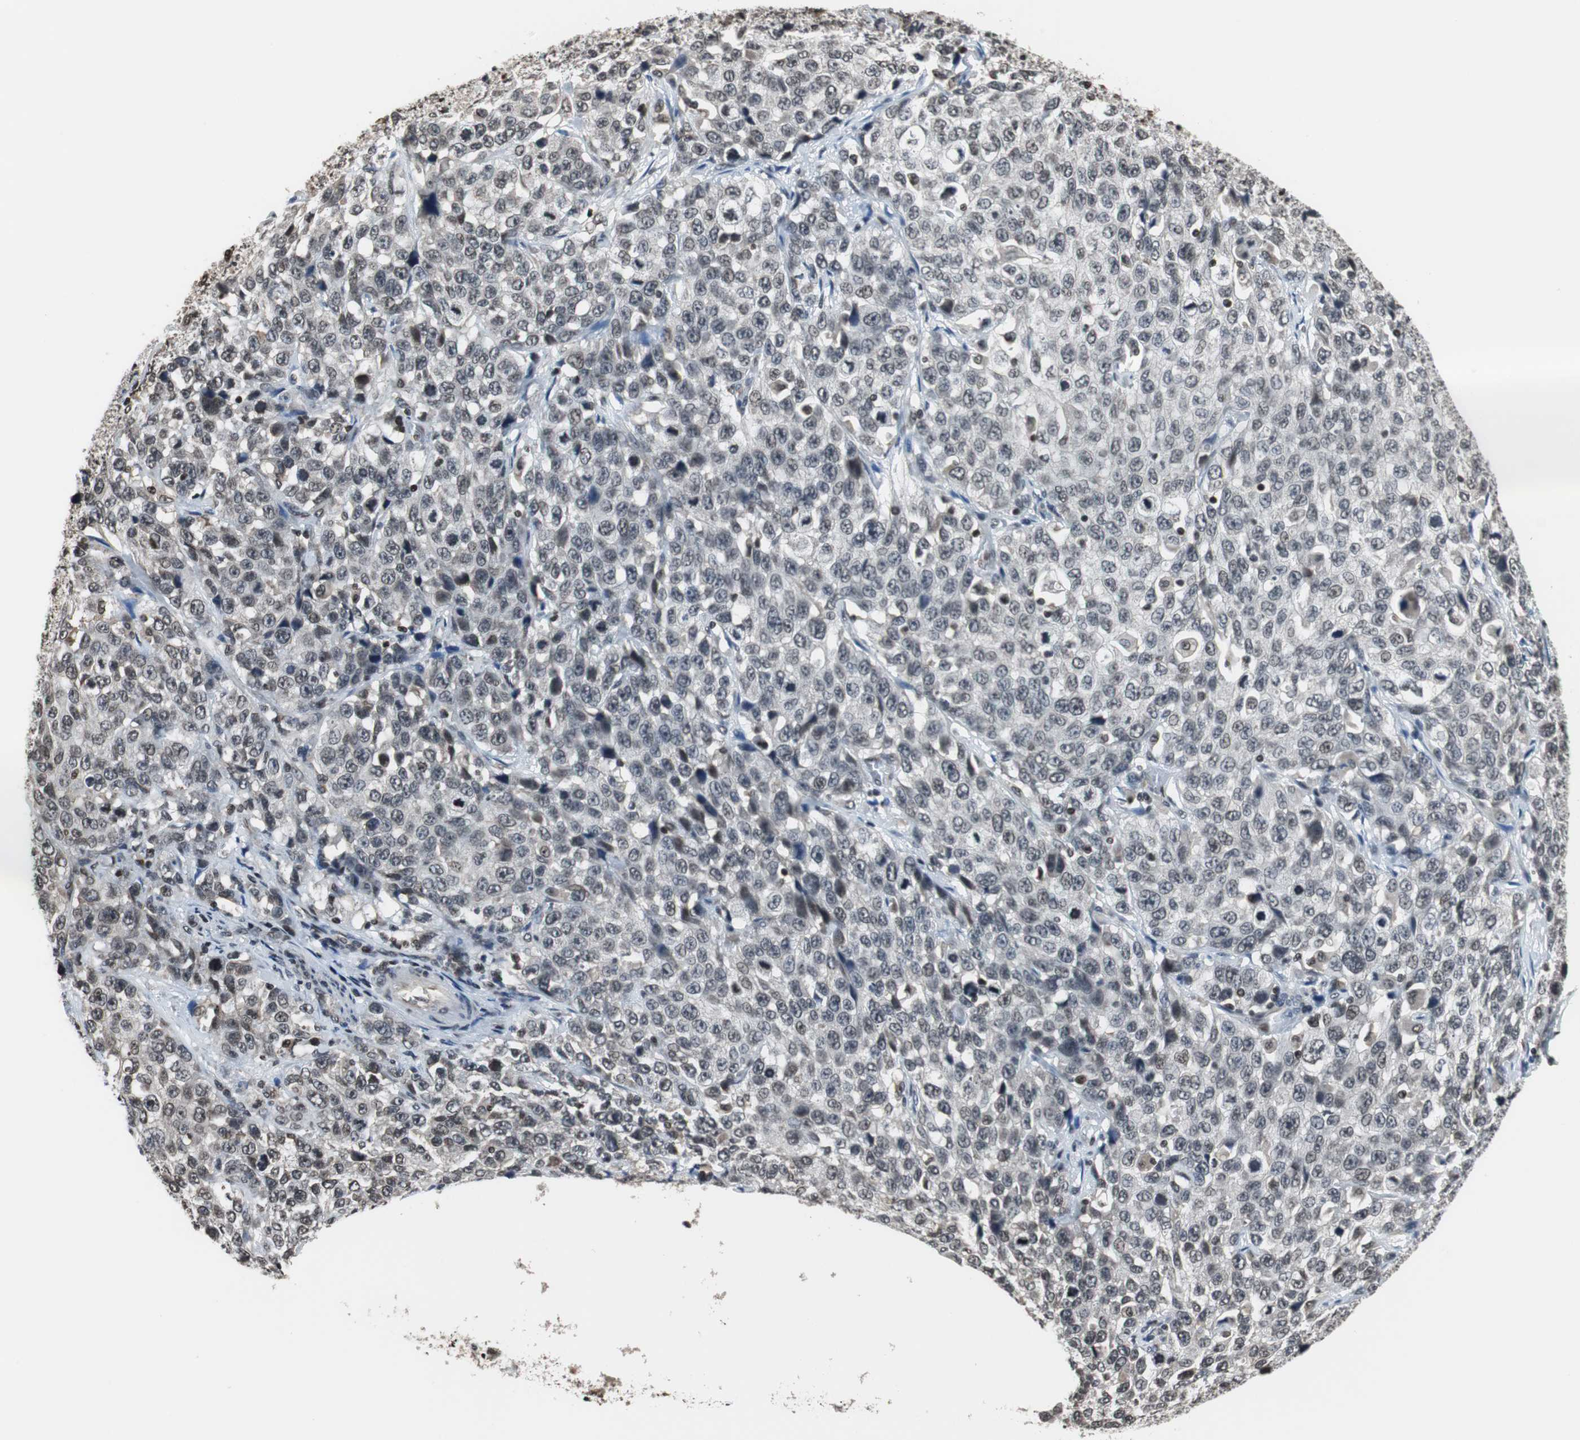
{"staining": {"intensity": "weak", "quantity": "25%-75%", "location": "nuclear"}, "tissue": "stomach cancer", "cell_type": "Tumor cells", "image_type": "cancer", "snomed": [{"axis": "morphology", "description": "Normal tissue, NOS"}, {"axis": "morphology", "description": "Adenocarcinoma, NOS"}, {"axis": "topography", "description": "Stomach"}], "caption": "Immunohistochemical staining of stomach cancer (adenocarcinoma) demonstrates weak nuclear protein staining in about 25%-75% of tumor cells.", "gene": "REST", "patient": {"sex": "male", "age": 48}}